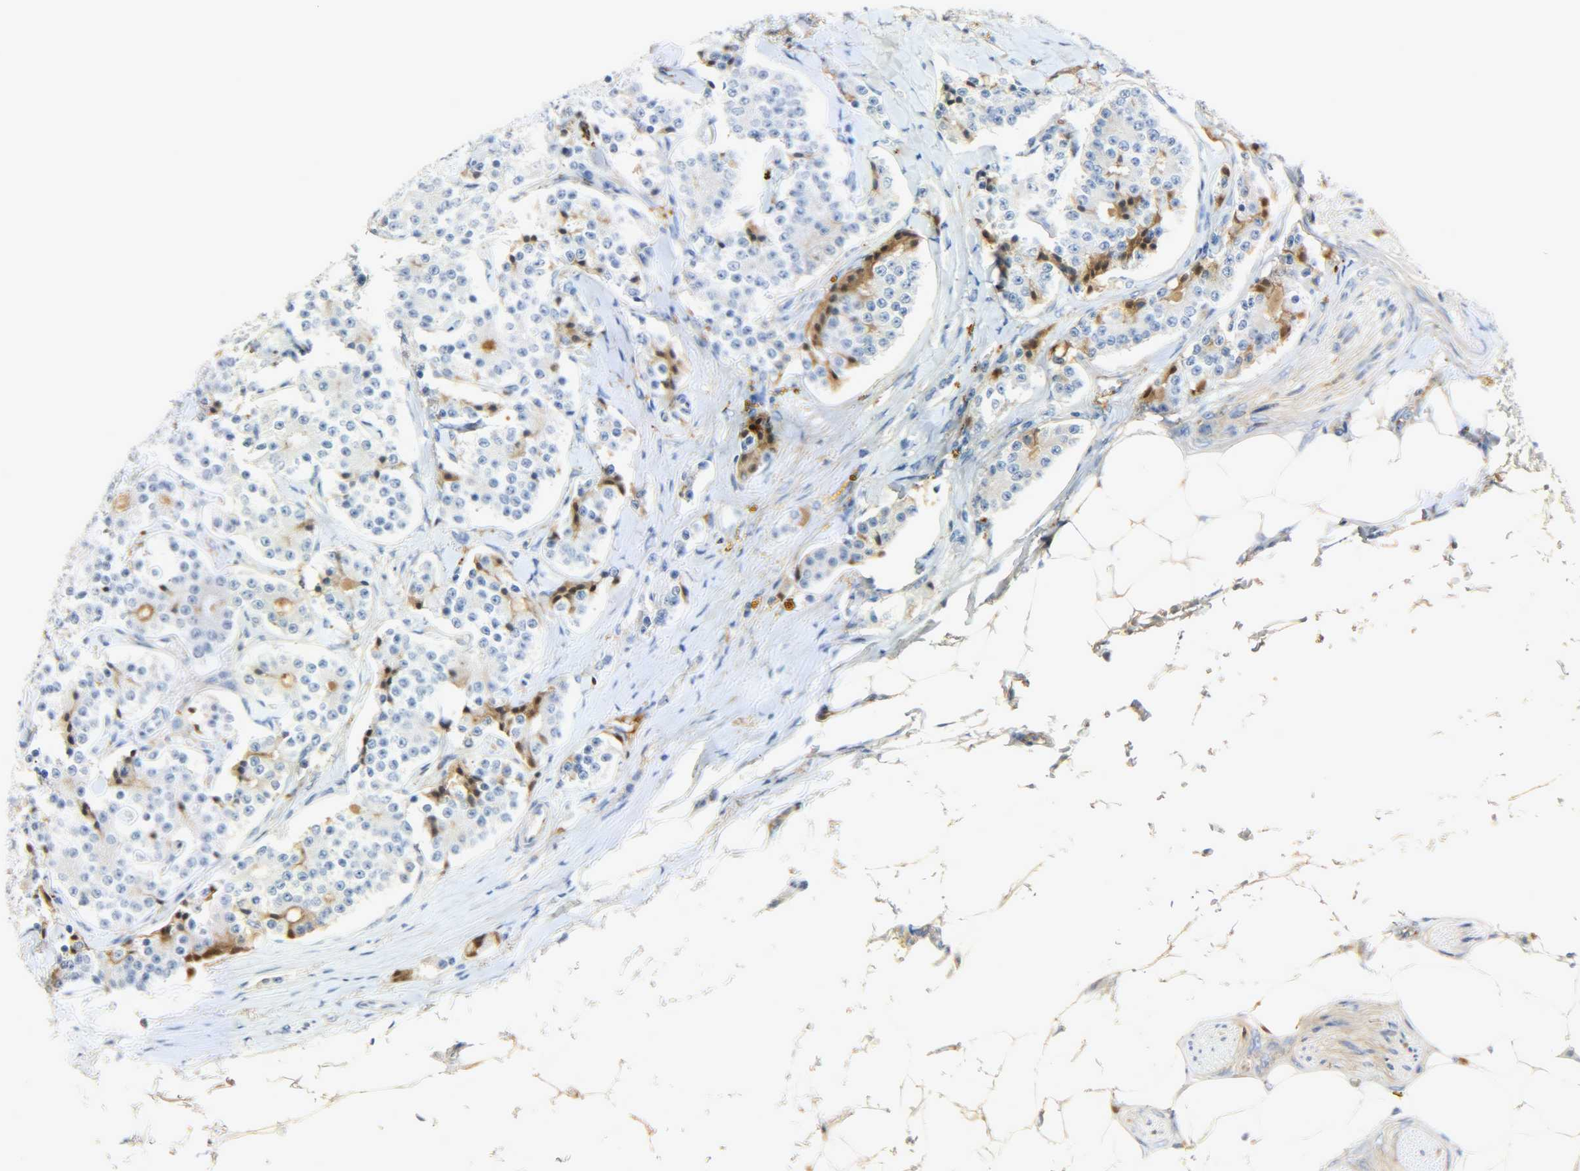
{"staining": {"intensity": "weak", "quantity": "<25%", "location": "cytoplasmic/membranous"}, "tissue": "carcinoid", "cell_type": "Tumor cells", "image_type": "cancer", "snomed": [{"axis": "morphology", "description": "Carcinoid, malignant, NOS"}, {"axis": "topography", "description": "Colon"}], "caption": "Immunohistochemical staining of human carcinoid (malignant) demonstrates no significant staining in tumor cells.", "gene": "CRP", "patient": {"sex": "female", "age": 61}}